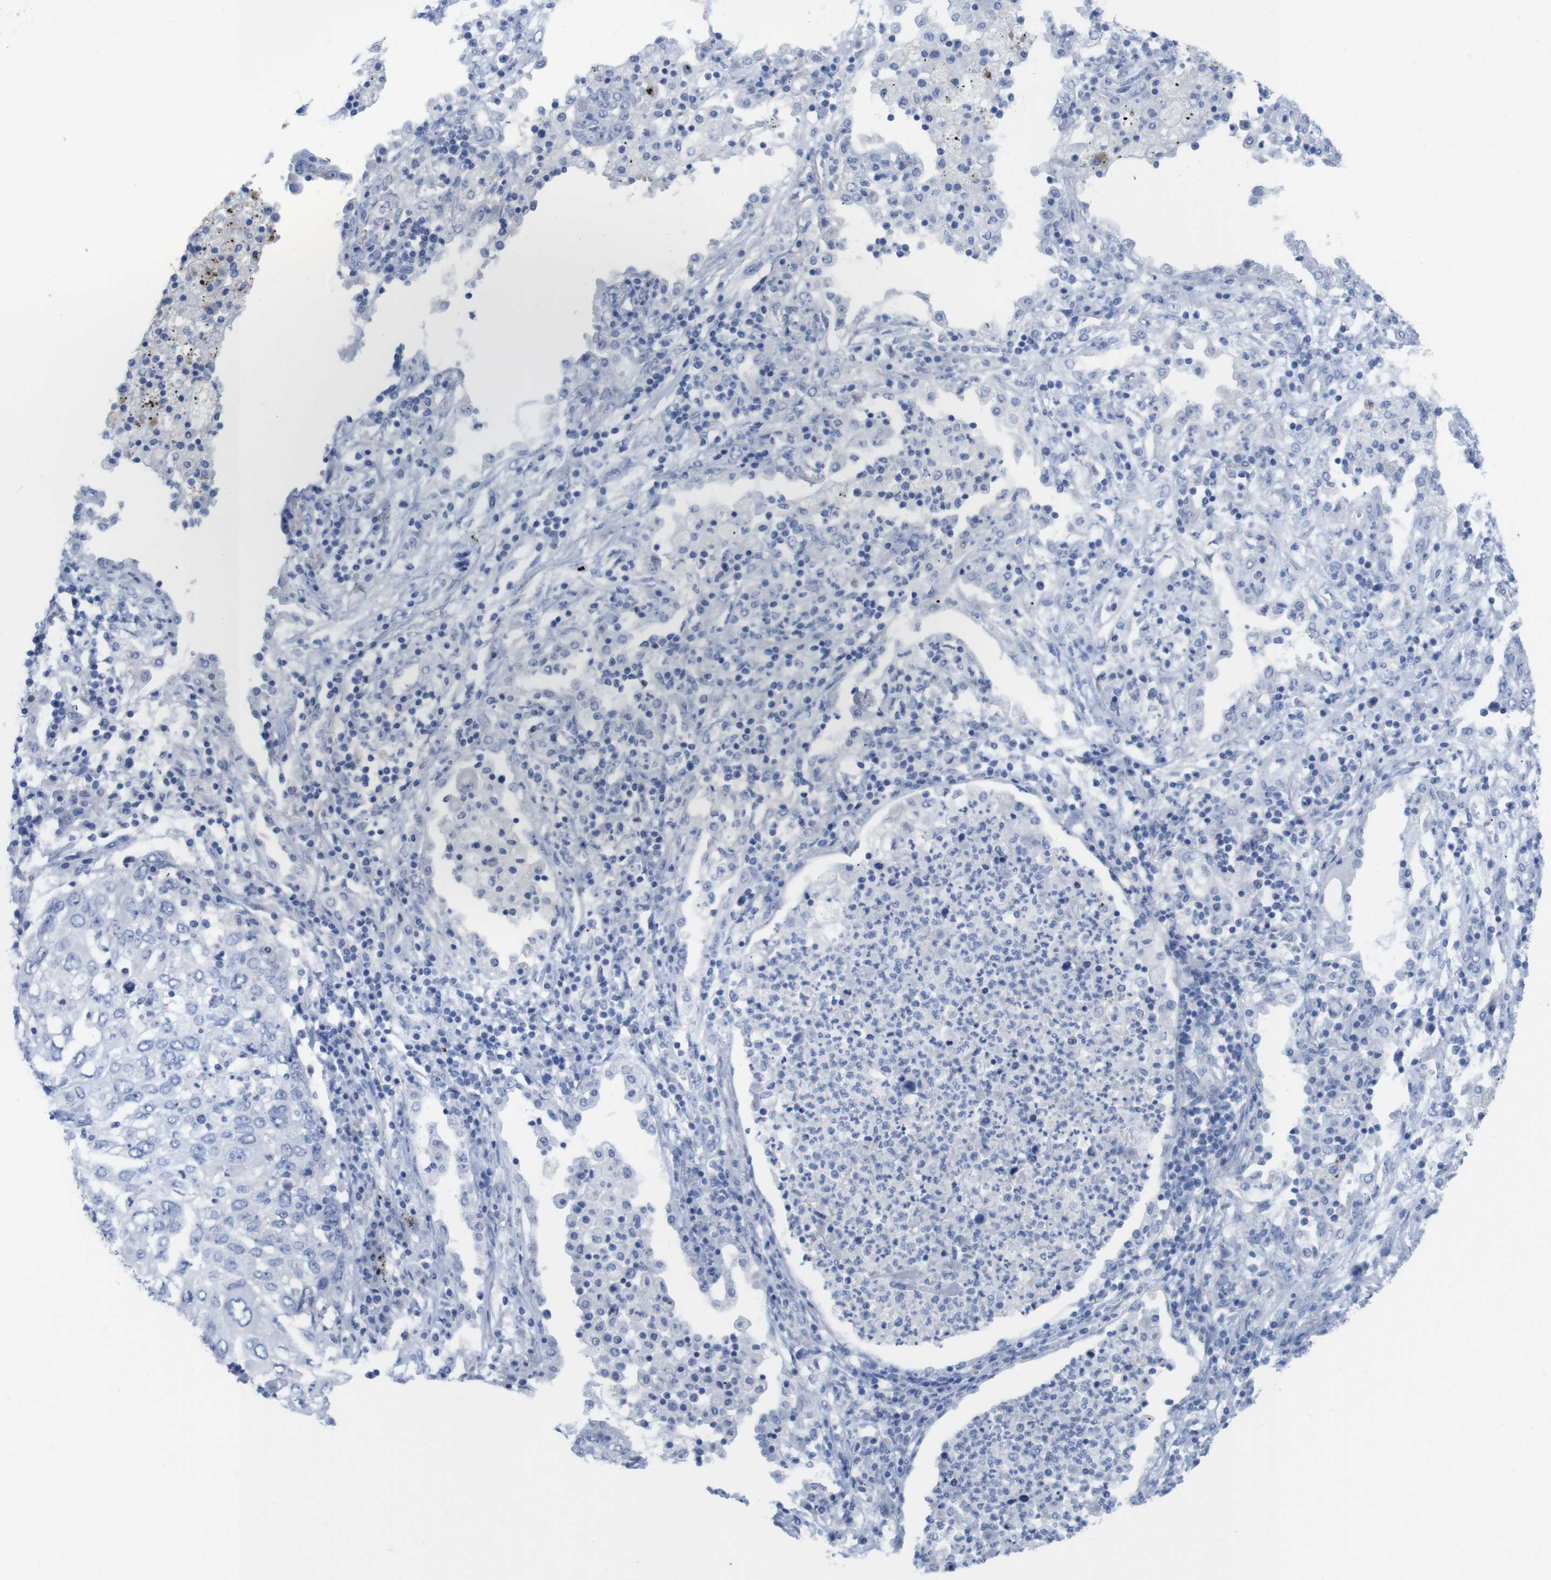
{"staining": {"intensity": "negative", "quantity": "none", "location": "none"}, "tissue": "lung cancer", "cell_type": "Tumor cells", "image_type": "cancer", "snomed": [{"axis": "morphology", "description": "Squamous cell carcinoma, NOS"}, {"axis": "topography", "description": "Lung"}], "caption": "The micrograph displays no staining of tumor cells in lung squamous cell carcinoma.", "gene": "PNMA1", "patient": {"sex": "female", "age": 63}}